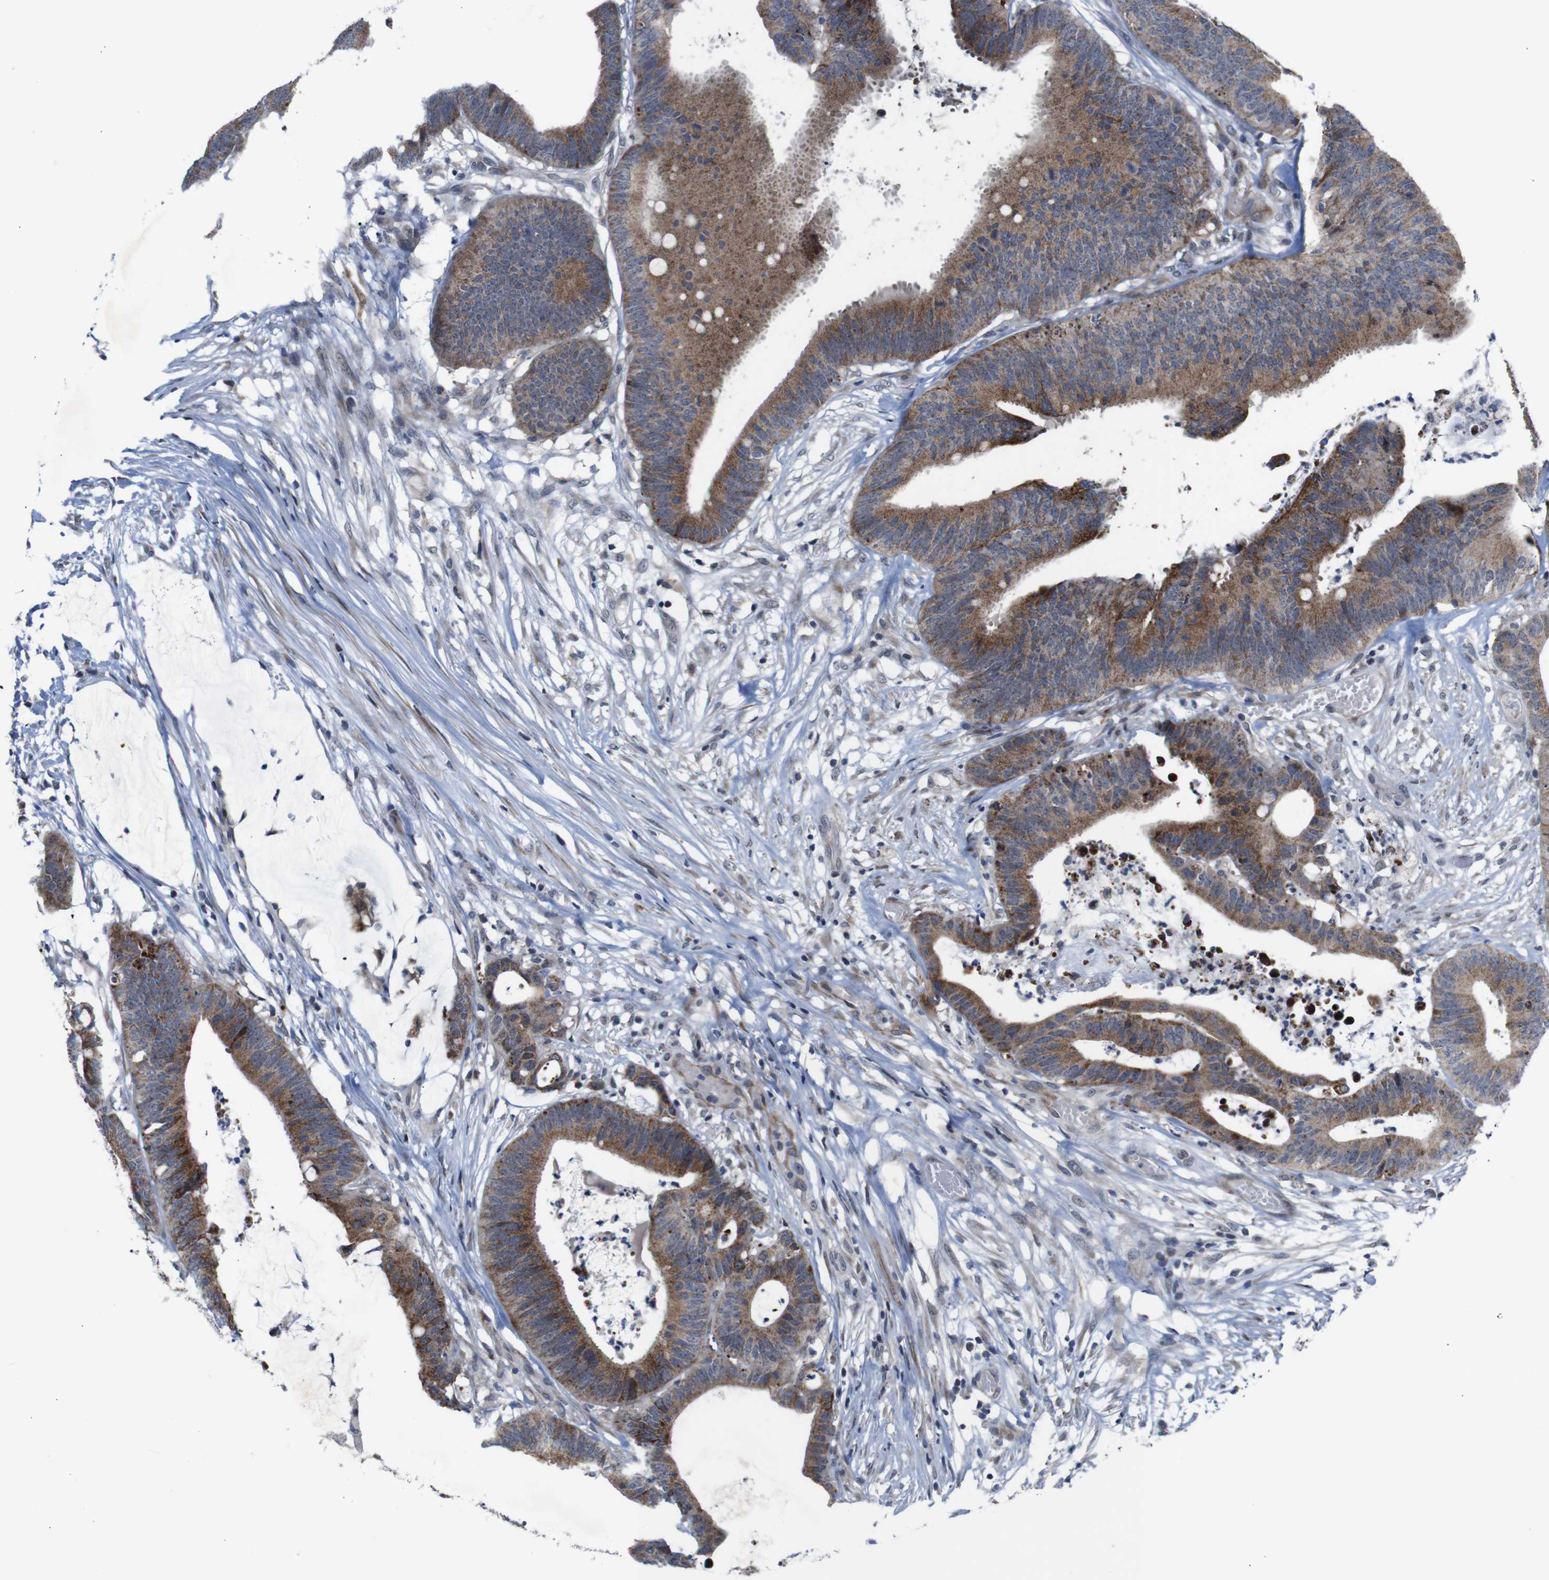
{"staining": {"intensity": "moderate", "quantity": ">75%", "location": "cytoplasmic/membranous"}, "tissue": "colorectal cancer", "cell_type": "Tumor cells", "image_type": "cancer", "snomed": [{"axis": "morphology", "description": "Adenocarcinoma, NOS"}, {"axis": "topography", "description": "Rectum"}], "caption": "A brown stain labels moderate cytoplasmic/membranous staining of a protein in colorectal cancer (adenocarcinoma) tumor cells.", "gene": "ATP7B", "patient": {"sex": "female", "age": 66}}